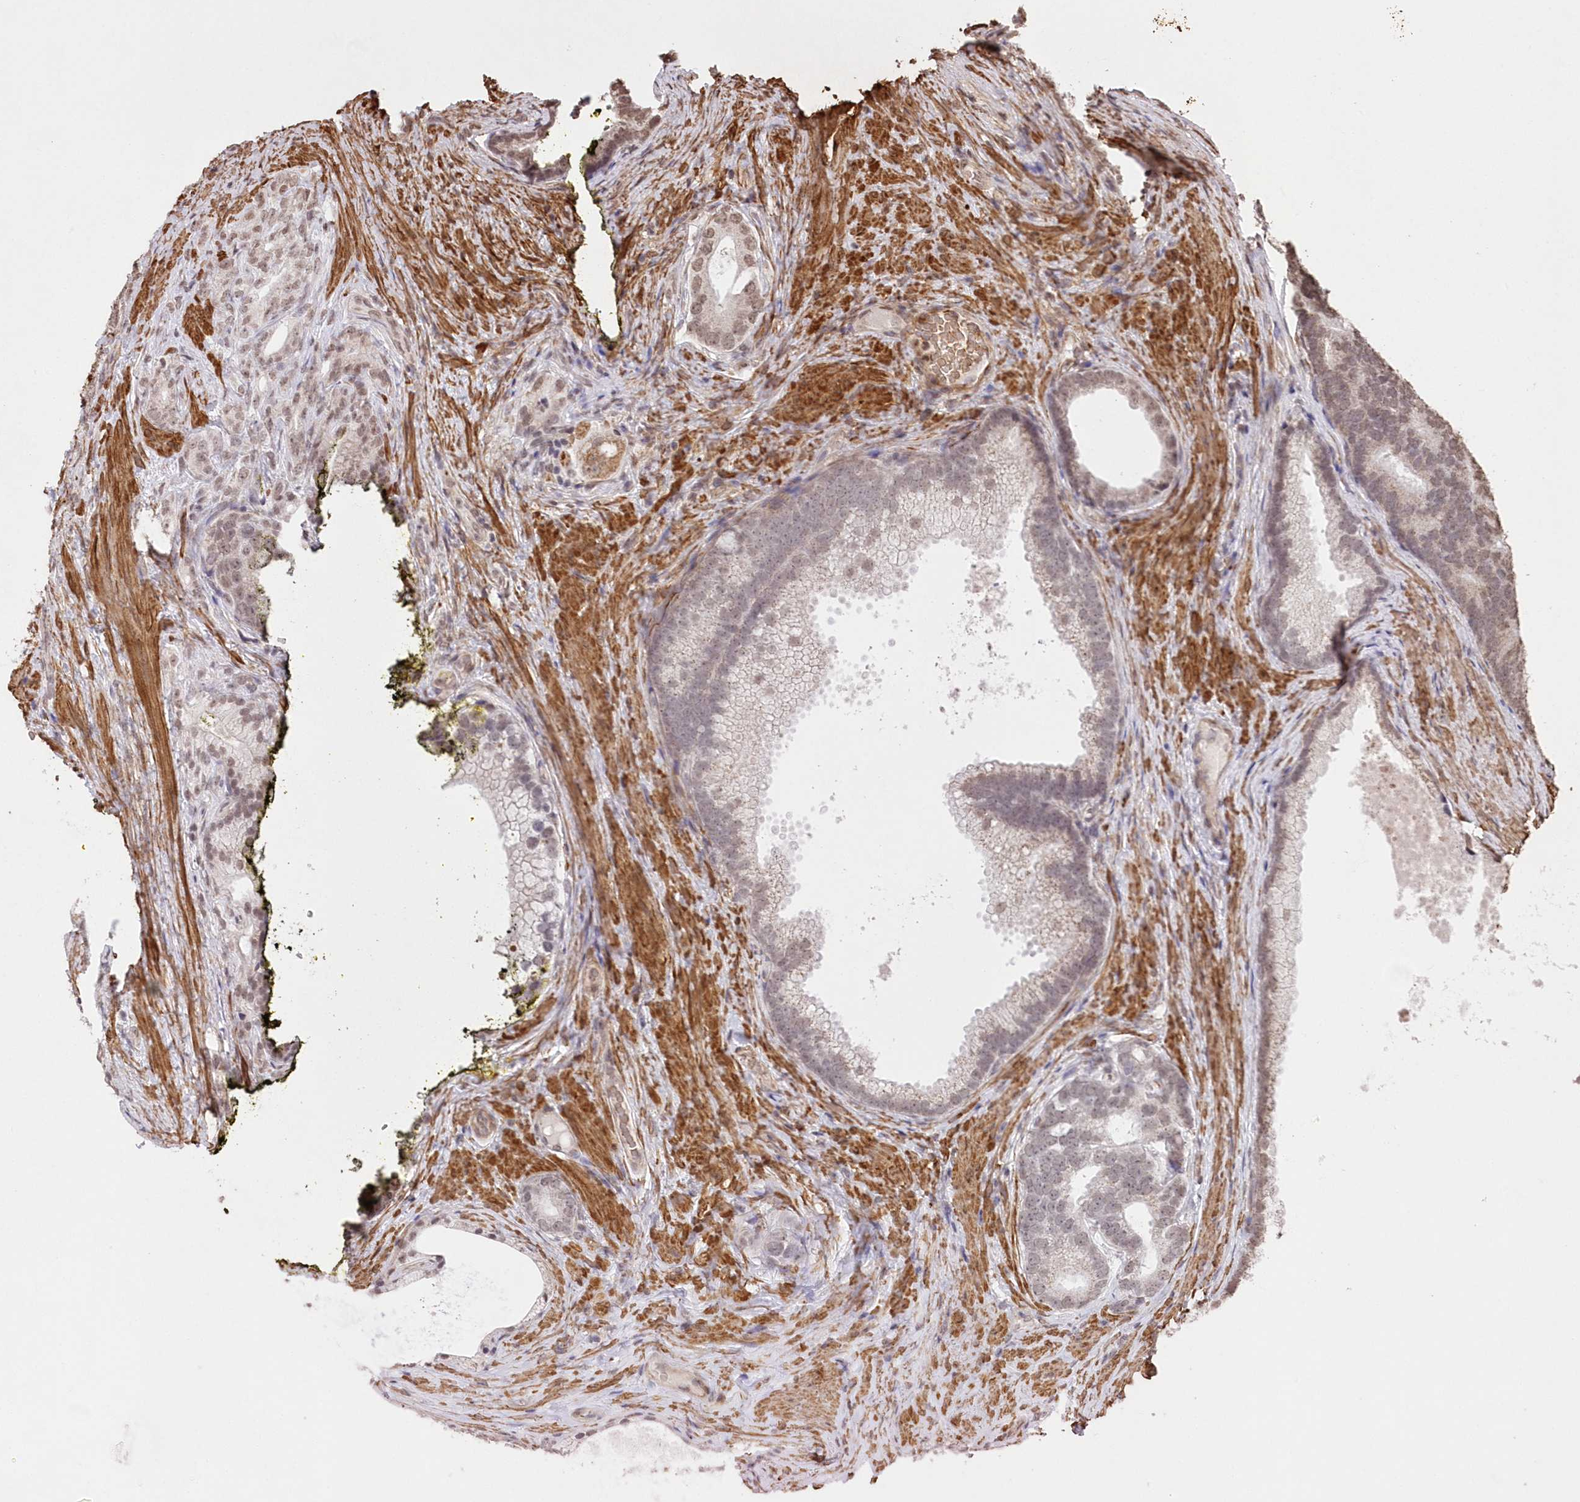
{"staining": {"intensity": "negative", "quantity": "none", "location": "none"}, "tissue": "prostate cancer", "cell_type": "Tumor cells", "image_type": "cancer", "snomed": [{"axis": "morphology", "description": "Adenocarcinoma, Low grade"}, {"axis": "topography", "description": "Prostate"}], "caption": "This micrograph is of prostate adenocarcinoma (low-grade) stained with IHC to label a protein in brown with the nuclei are counter-stained blue. There is no positivity in tumor cells.", "gene": "RBM27", "patient": {"sex": "male", "age": 71}}